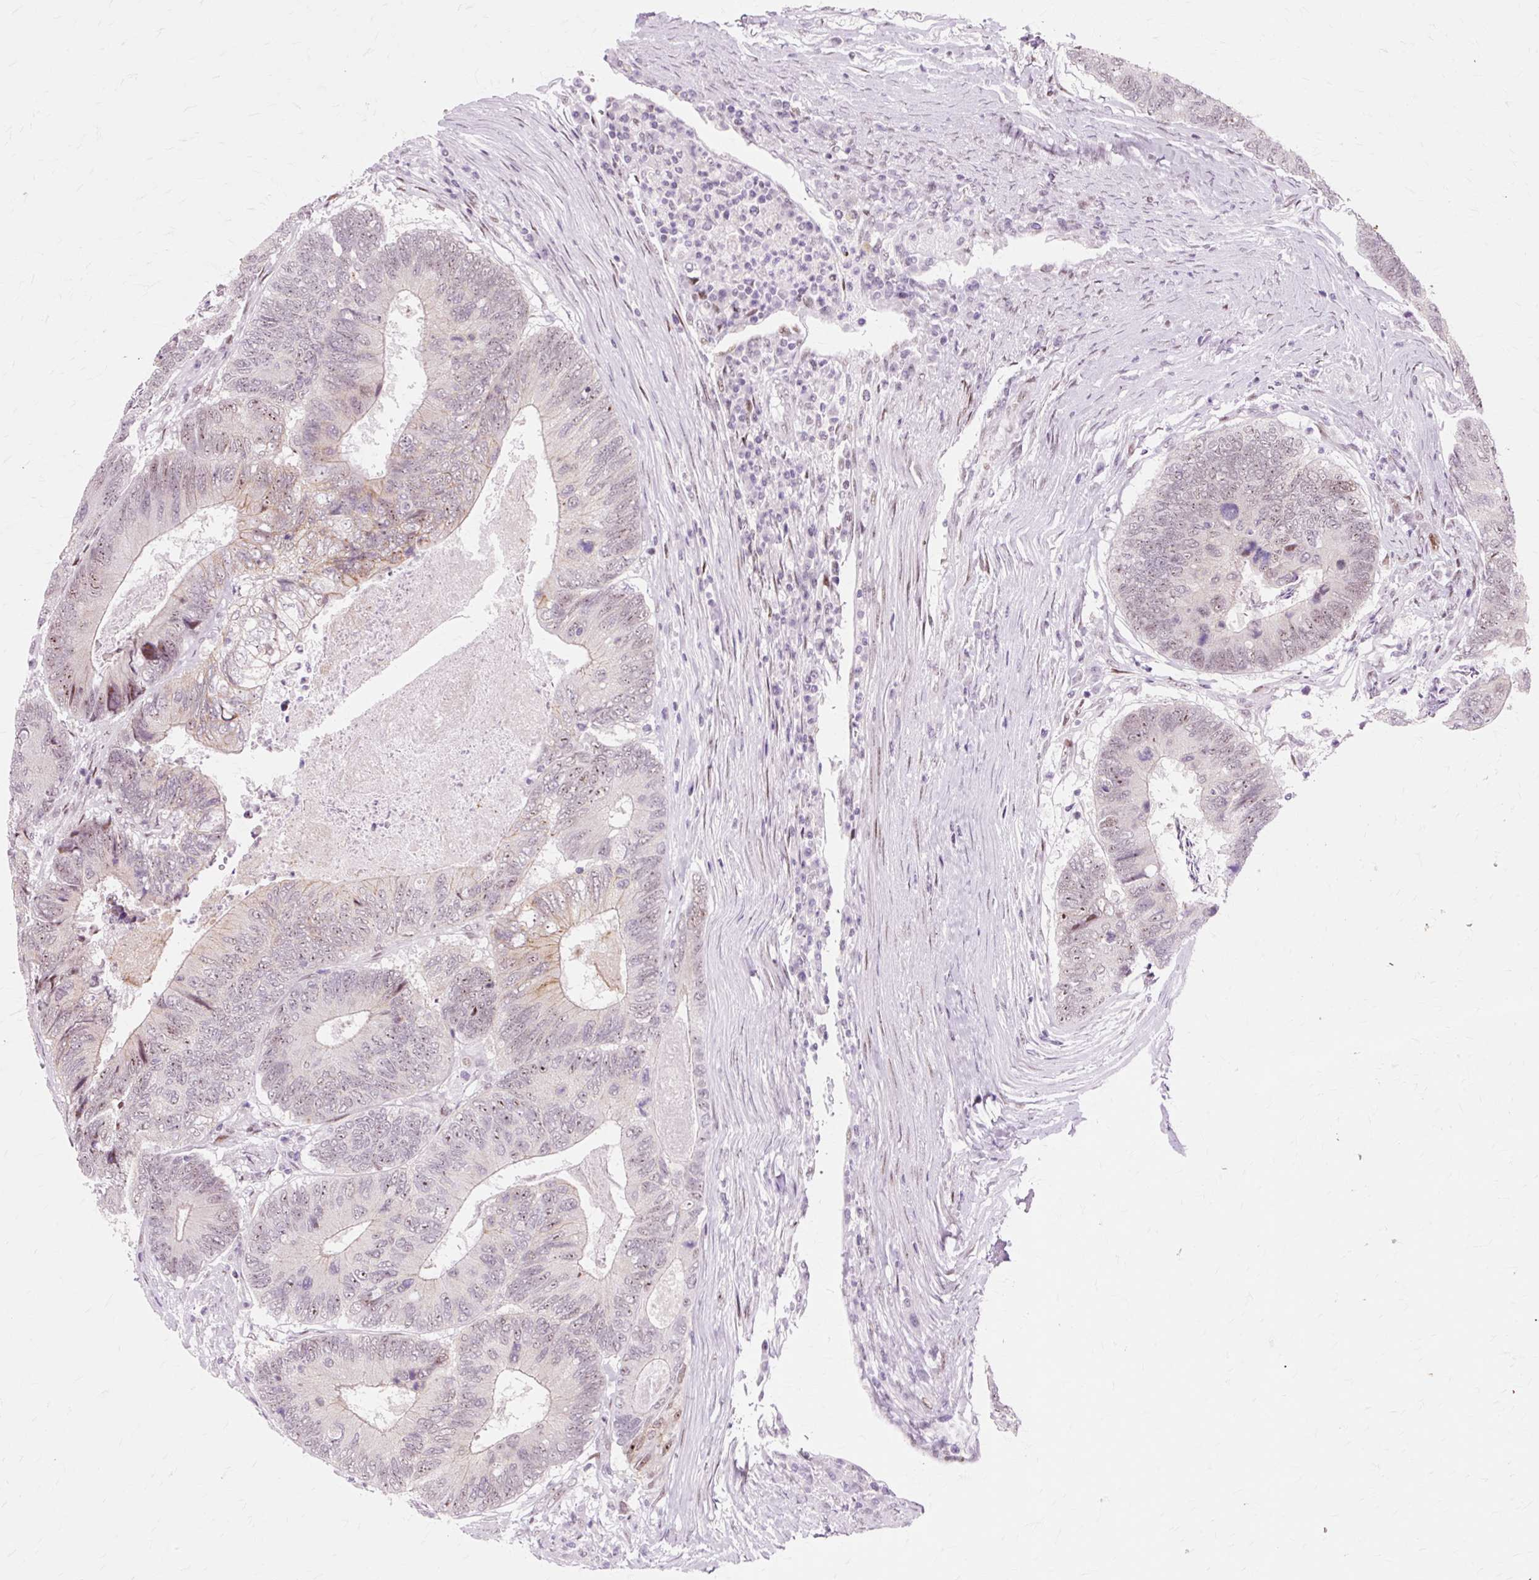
{"staining": {"intensity": "weak", "quantity": "<25%", "location": "cytoplasmic/membranous,nuclear"}, "tissue": "colorectal cancer", "cell_type": "Tumor cells", "image_type": "cancer", "snomed": [{"axis": "morphology", "description": "Adenocarcinoma, NOS"}, {"axis": "topography", "description": "Colon"}], "caption": "Tumor cells show no significant positivity in colorectal adenocarcinoma.", "gene": "MACROD2", "patient": {"sex": "female", "age": 67}}